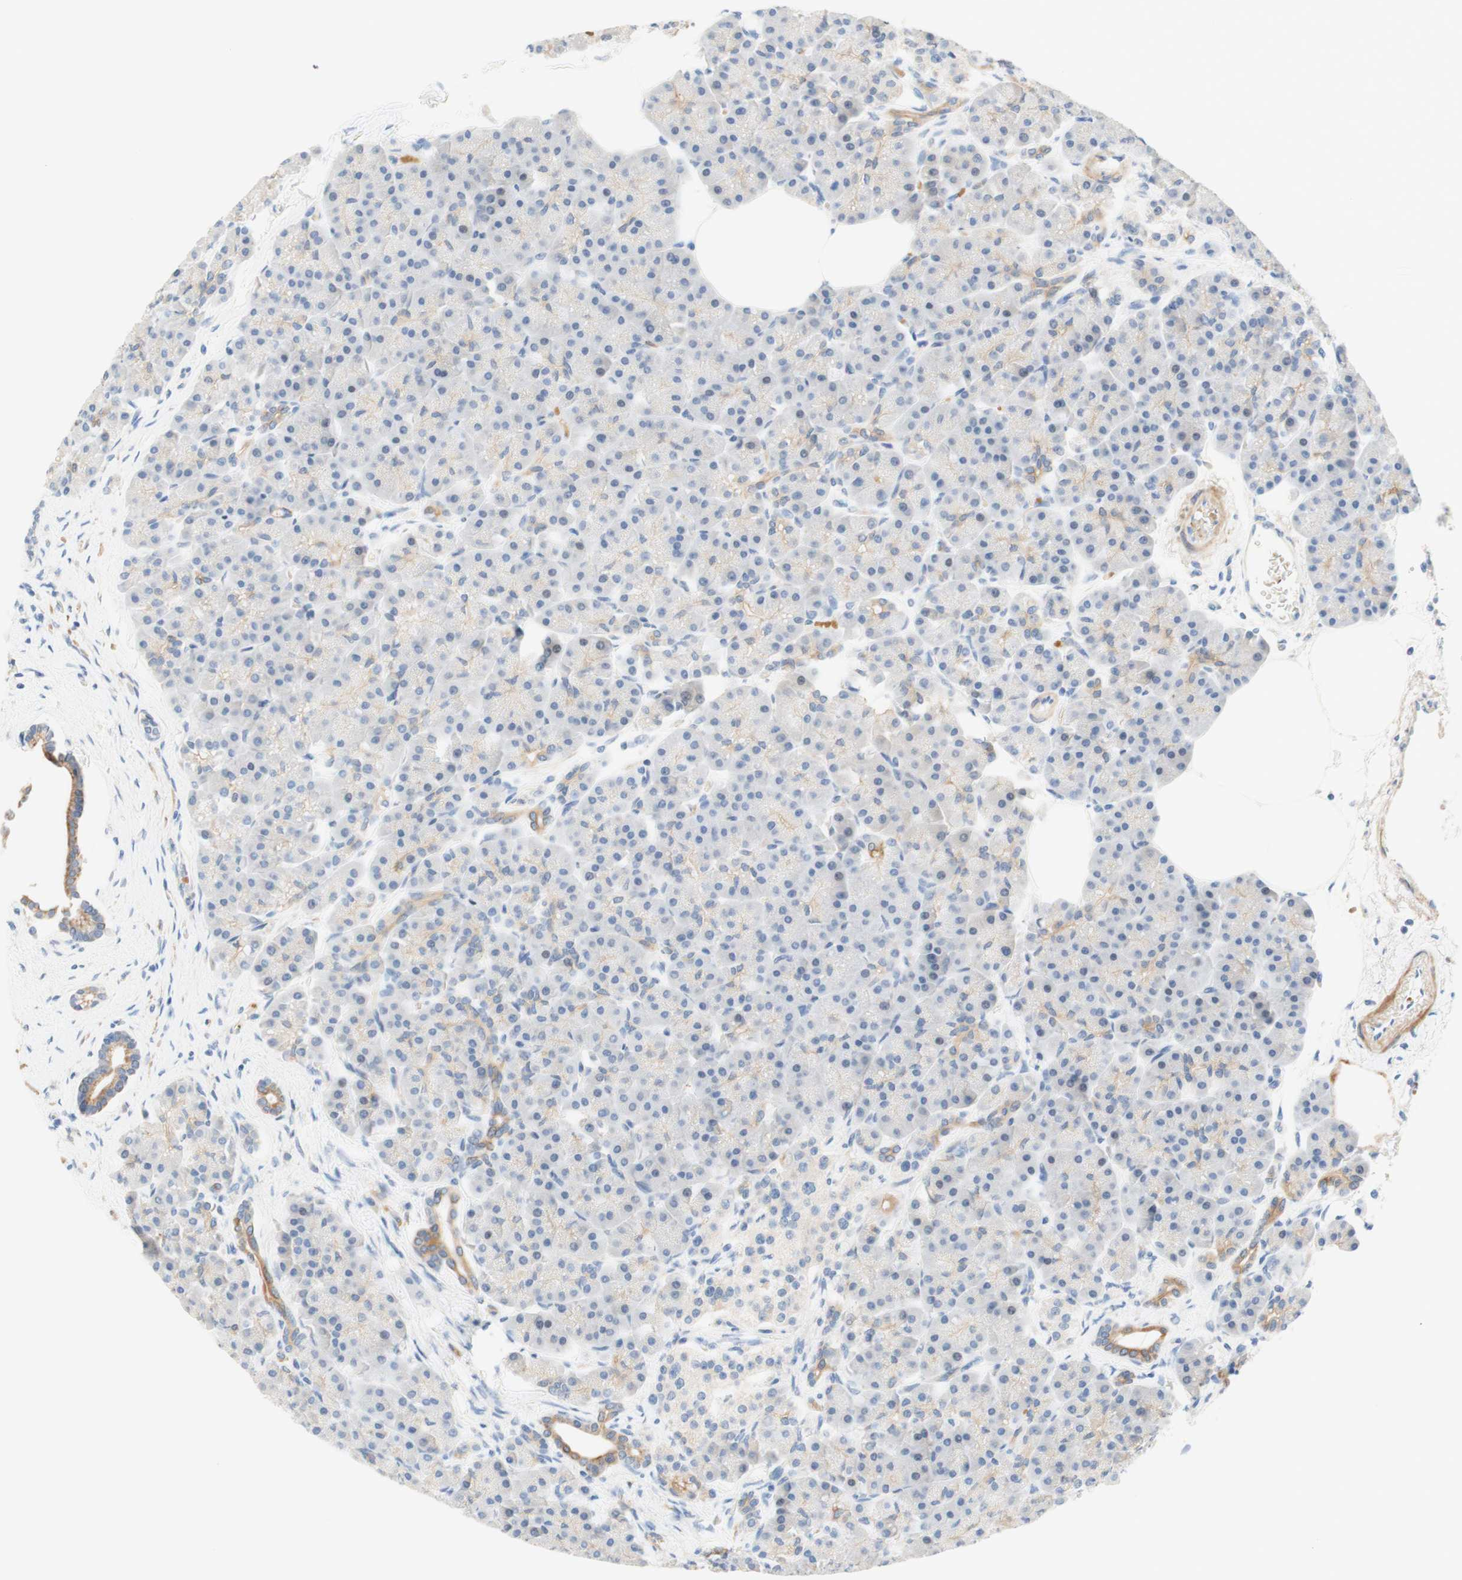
{"staining": {"intensity": "moderate", "quantity": "<25%", "location": "cytoplasmic/membranous"}, "tissue": "pancreas", "cell_type": "Exocrine glandular cells", "image_type": "normal", "snomed": [{"axis": "morphology", "description": "Normal tissue, NOS"}, {"axis": "topography", "description": "Pancreas"}], "caption": "Pancreas stained with immunohistochemistry (IHC) demonstrates moderate cytoplasmic/membranous positivity in approximately <25% of exocrine glandular cells. The protein of interest is stained brown, and the nuclei are stained in blue (DAB IHC with brightfield microscopy, high magnification).", "gene": "ENTREP2", "patient": {"sex": "female", "age": 70}}